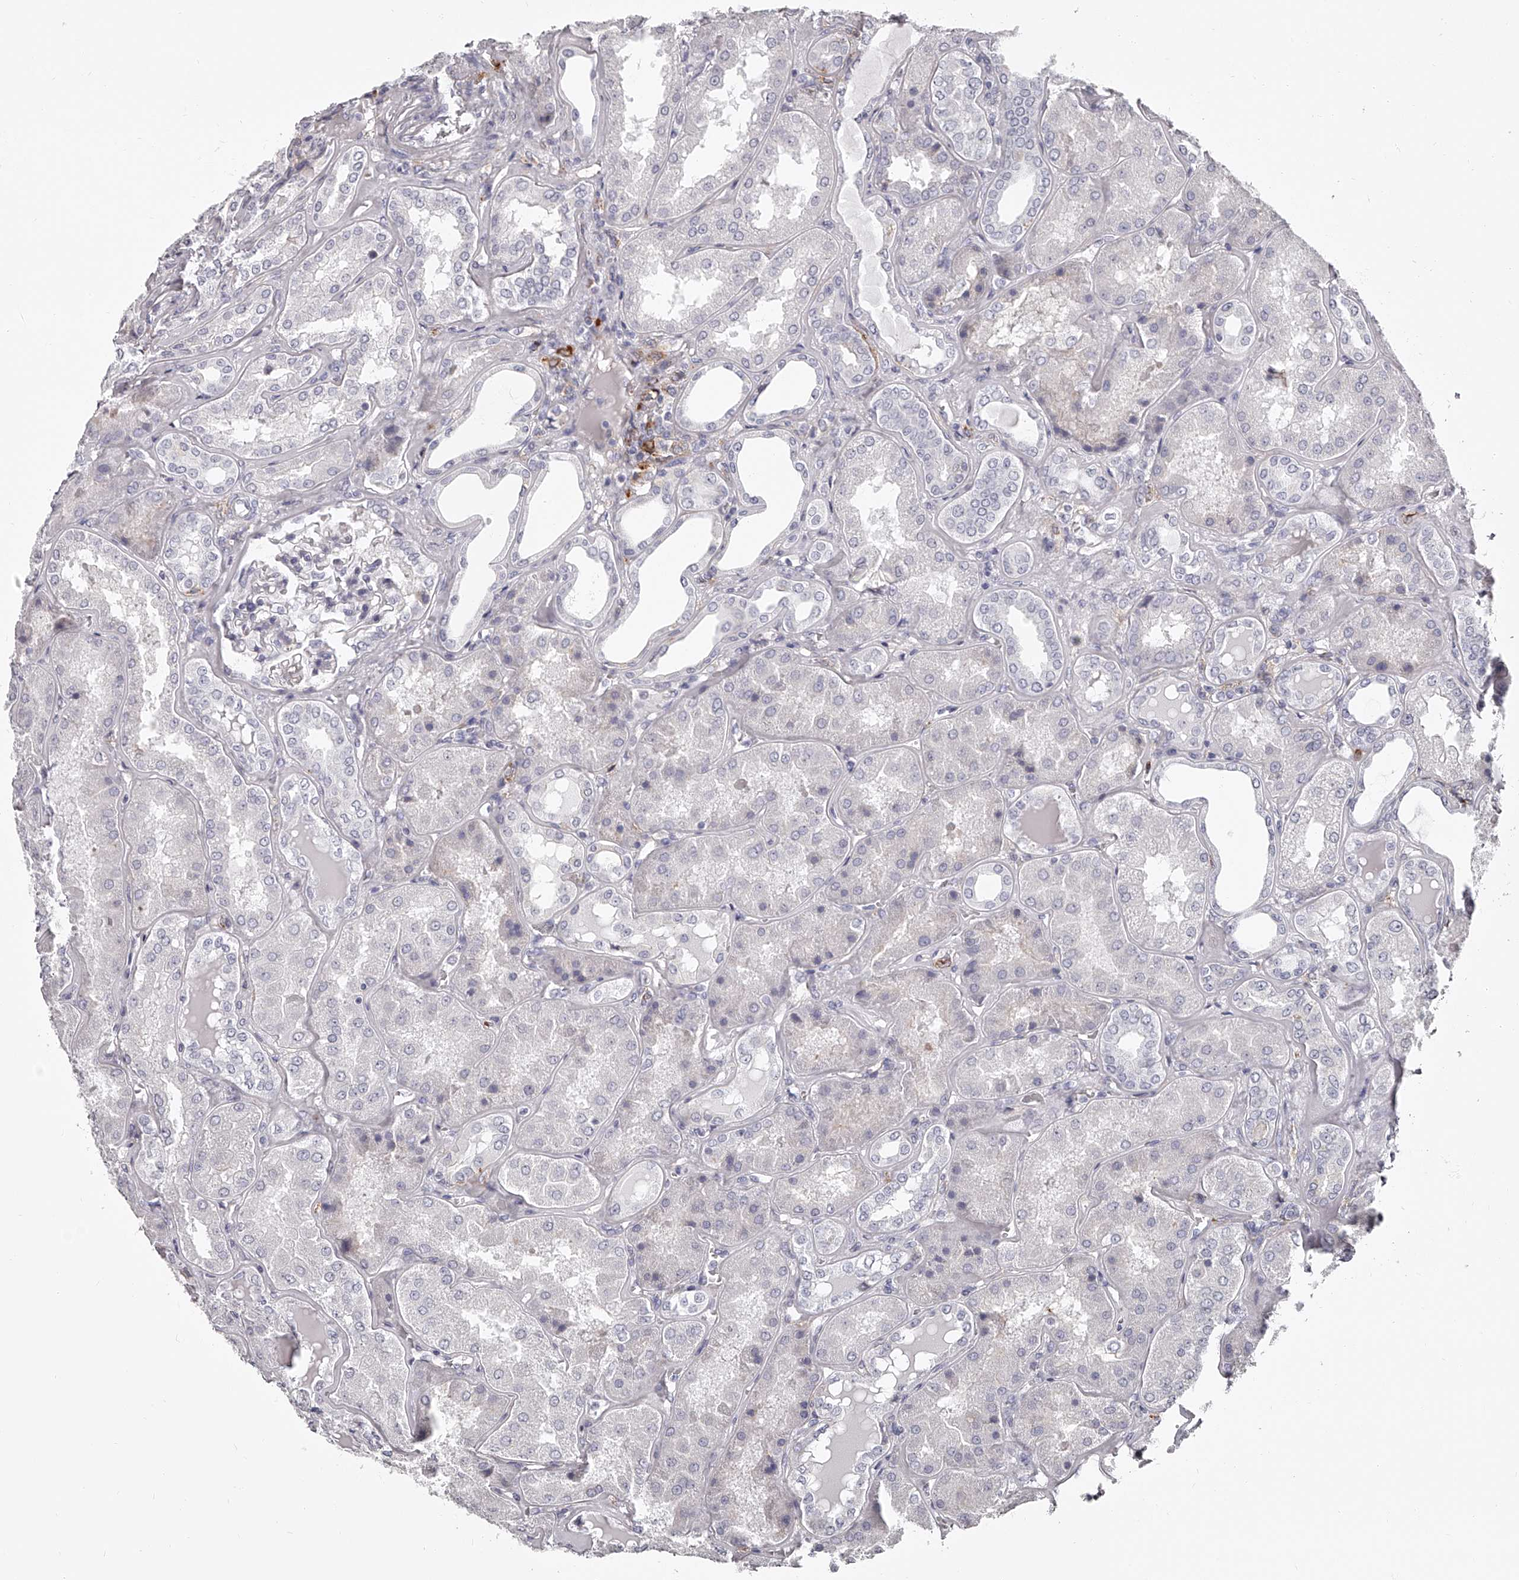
{"staining": {"intensity": "negative", "quantity": "none", "location": "none"}, "tissue": "kidney", "cell_type": "Cells in glomeruli", "image_type": "normal", "snomed": [{"axis": "morphology", "description": "Normal tissue, NOS"}, {"axis": "topography", "description": "Kidney"}], "caption": "Immunohistochemistry (IHC) image of unremarkable human kidney stained for a protein (brown), which exhibits no expression in cells in glomeruli. The staining was performed using DAB (3,3'-diaminobenzidine) to visualize the protein expression in brown, while the nuclei were stained in blue with hematoxylin (Magnification: 20x).", "gene": "PACSIN1", "patient": {"sex": "female", "age": 56}}